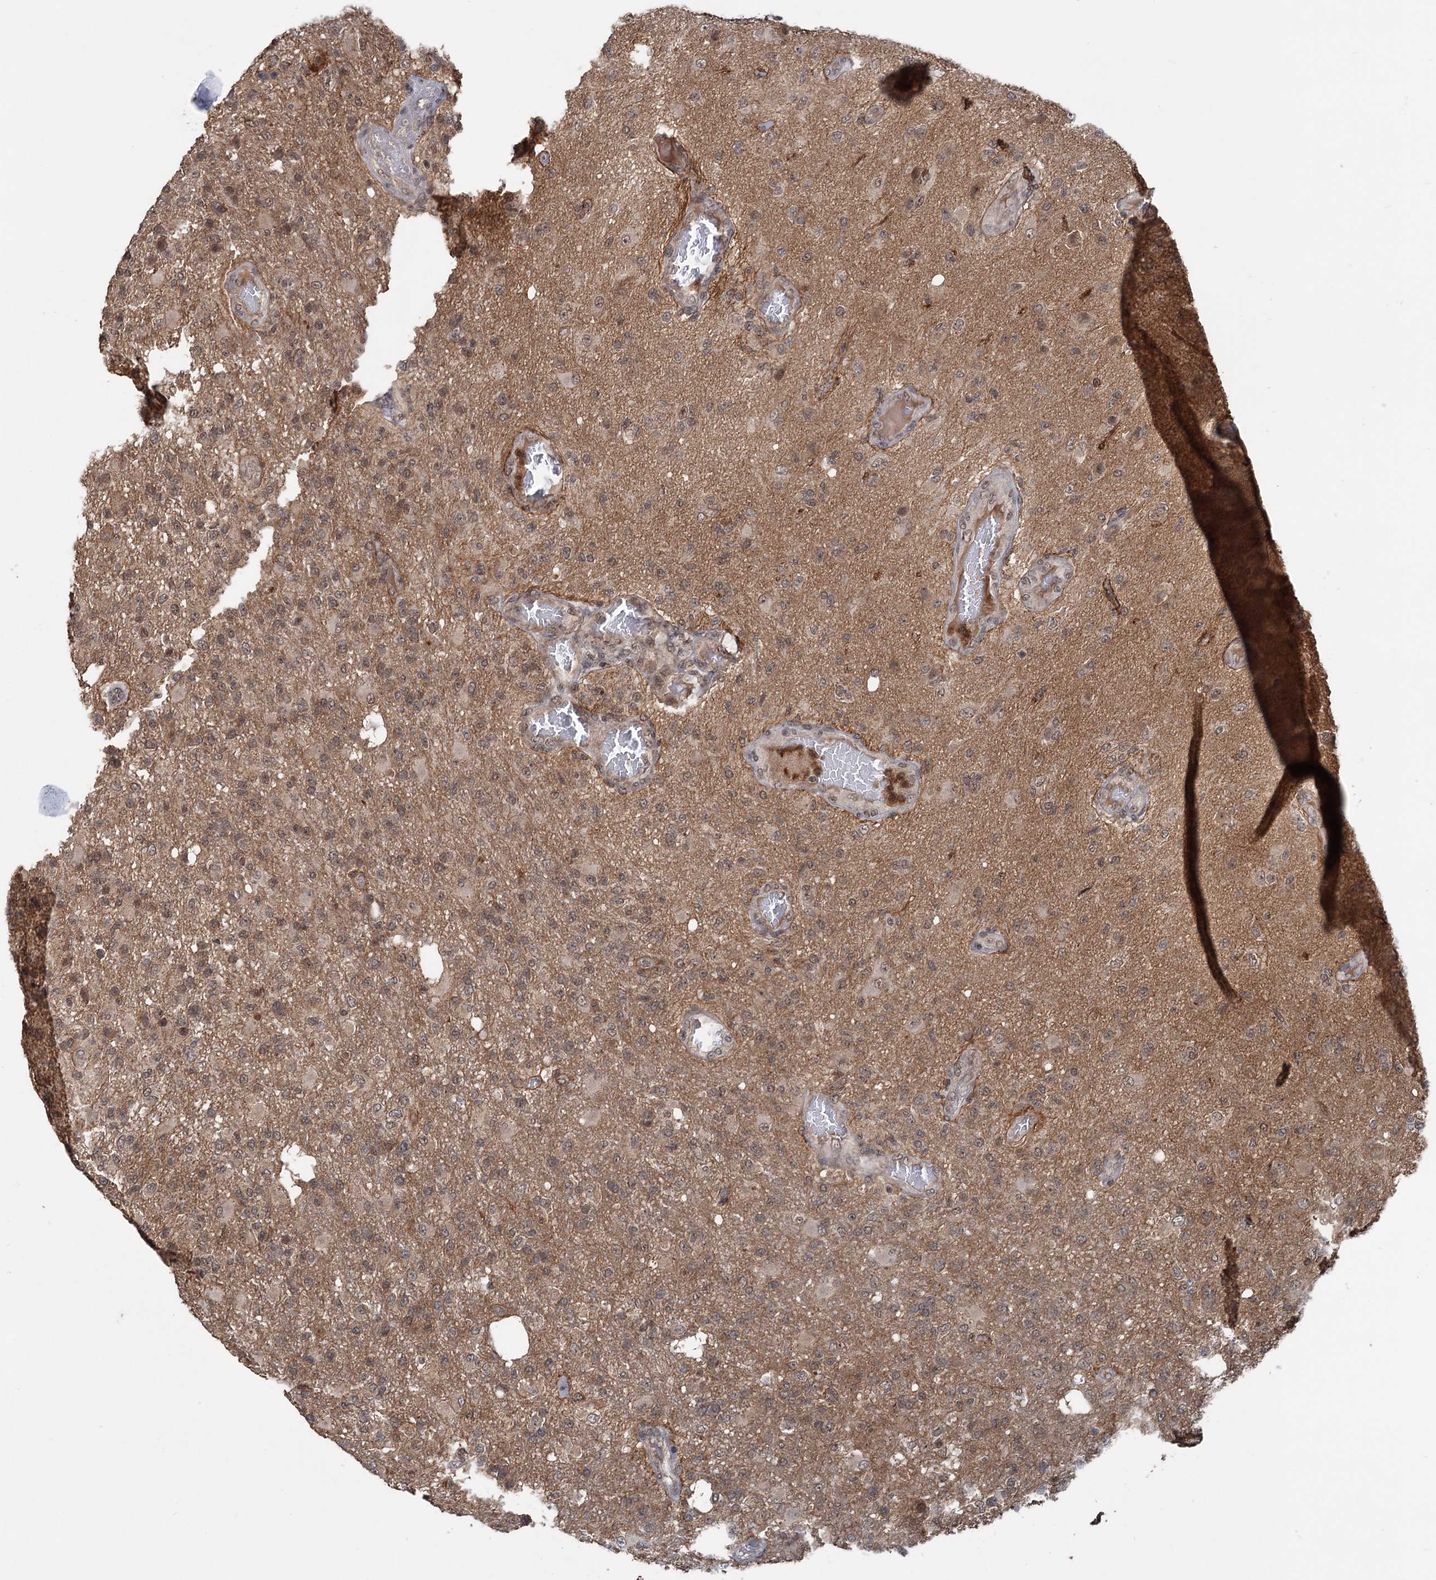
{"staining": {"intensity": "moderate", "quantity": "<25%", "location": "cytoplasmic/membranous,nuclear"}, "tissue": "glioma", "cell_type": "Tumor cells", "image_type": "cancer", "snomed": [{"axis": "morphology", "description": "Glioma, malignant, High grade"}, {"axis": "topography", "description": "Brain"}], "caption": "Protein expression by immunohistochemistry exhibits moderate cytoplasmic/membranous and nuclear positivity in approximately <25% of tumor cells in glioma.", "gene": "KANSL2", "patient": {"sex": "female", "age": 74}}